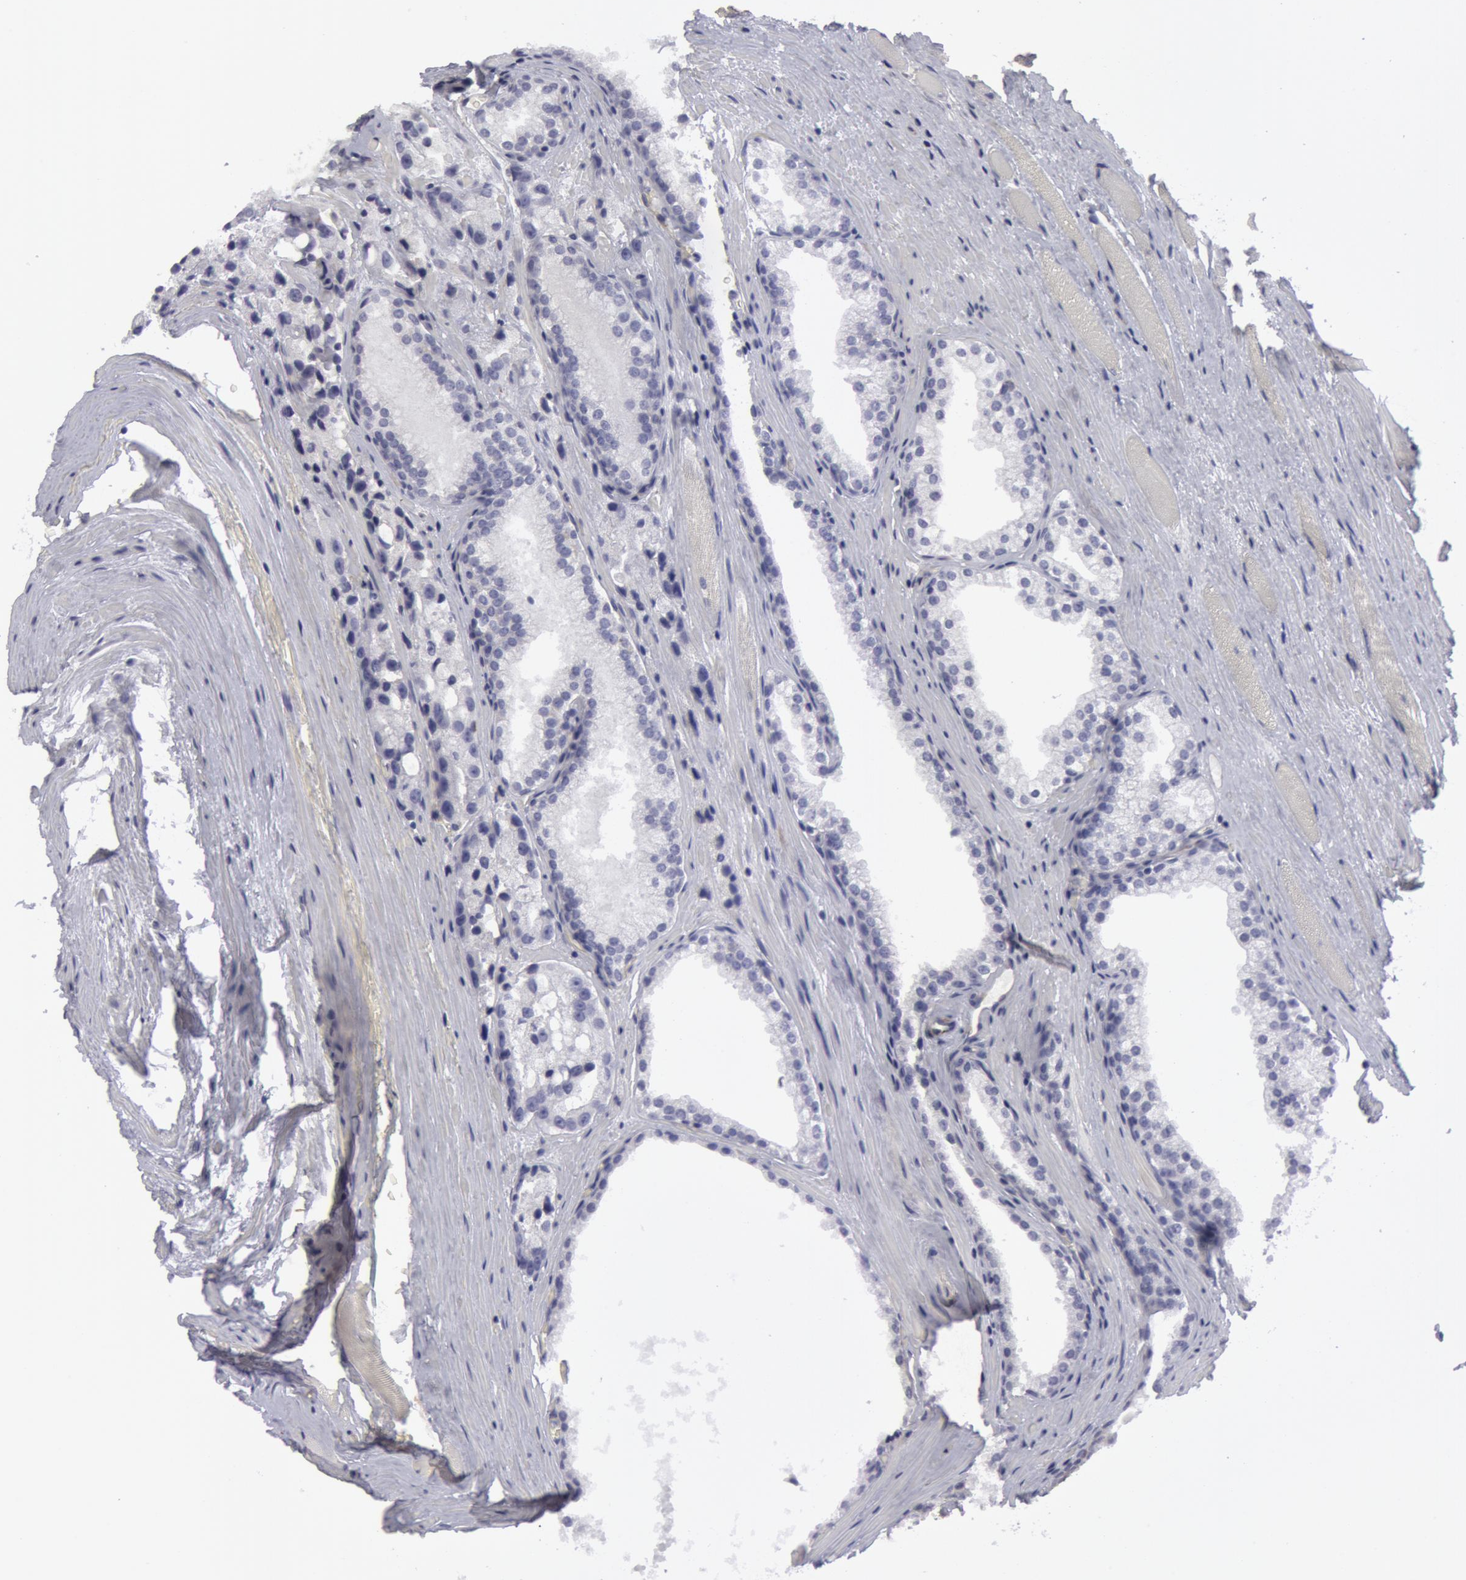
{"staining": {"intensity": "negative", "quantity": "none", "location": "none"}, "tissue": "prostate cancer", "cell_type": "Tumor cells", "image_type": "cancer", "snomed": [{"axis": "morphology", "description": "Adenocarcinoma, Medium grade"}, {"axis": "topography", "description": "Prostate"}], "caption": "There is no significant positivity in tumor cells of prostate cancer (medium-grade adenocarcinoma). The staining is performed using DAB brown chromogen with nuclei counter-stained in using hematoxylin.", "gene": "SMC1B", "patient": {"sex": "male", "age": 72}}